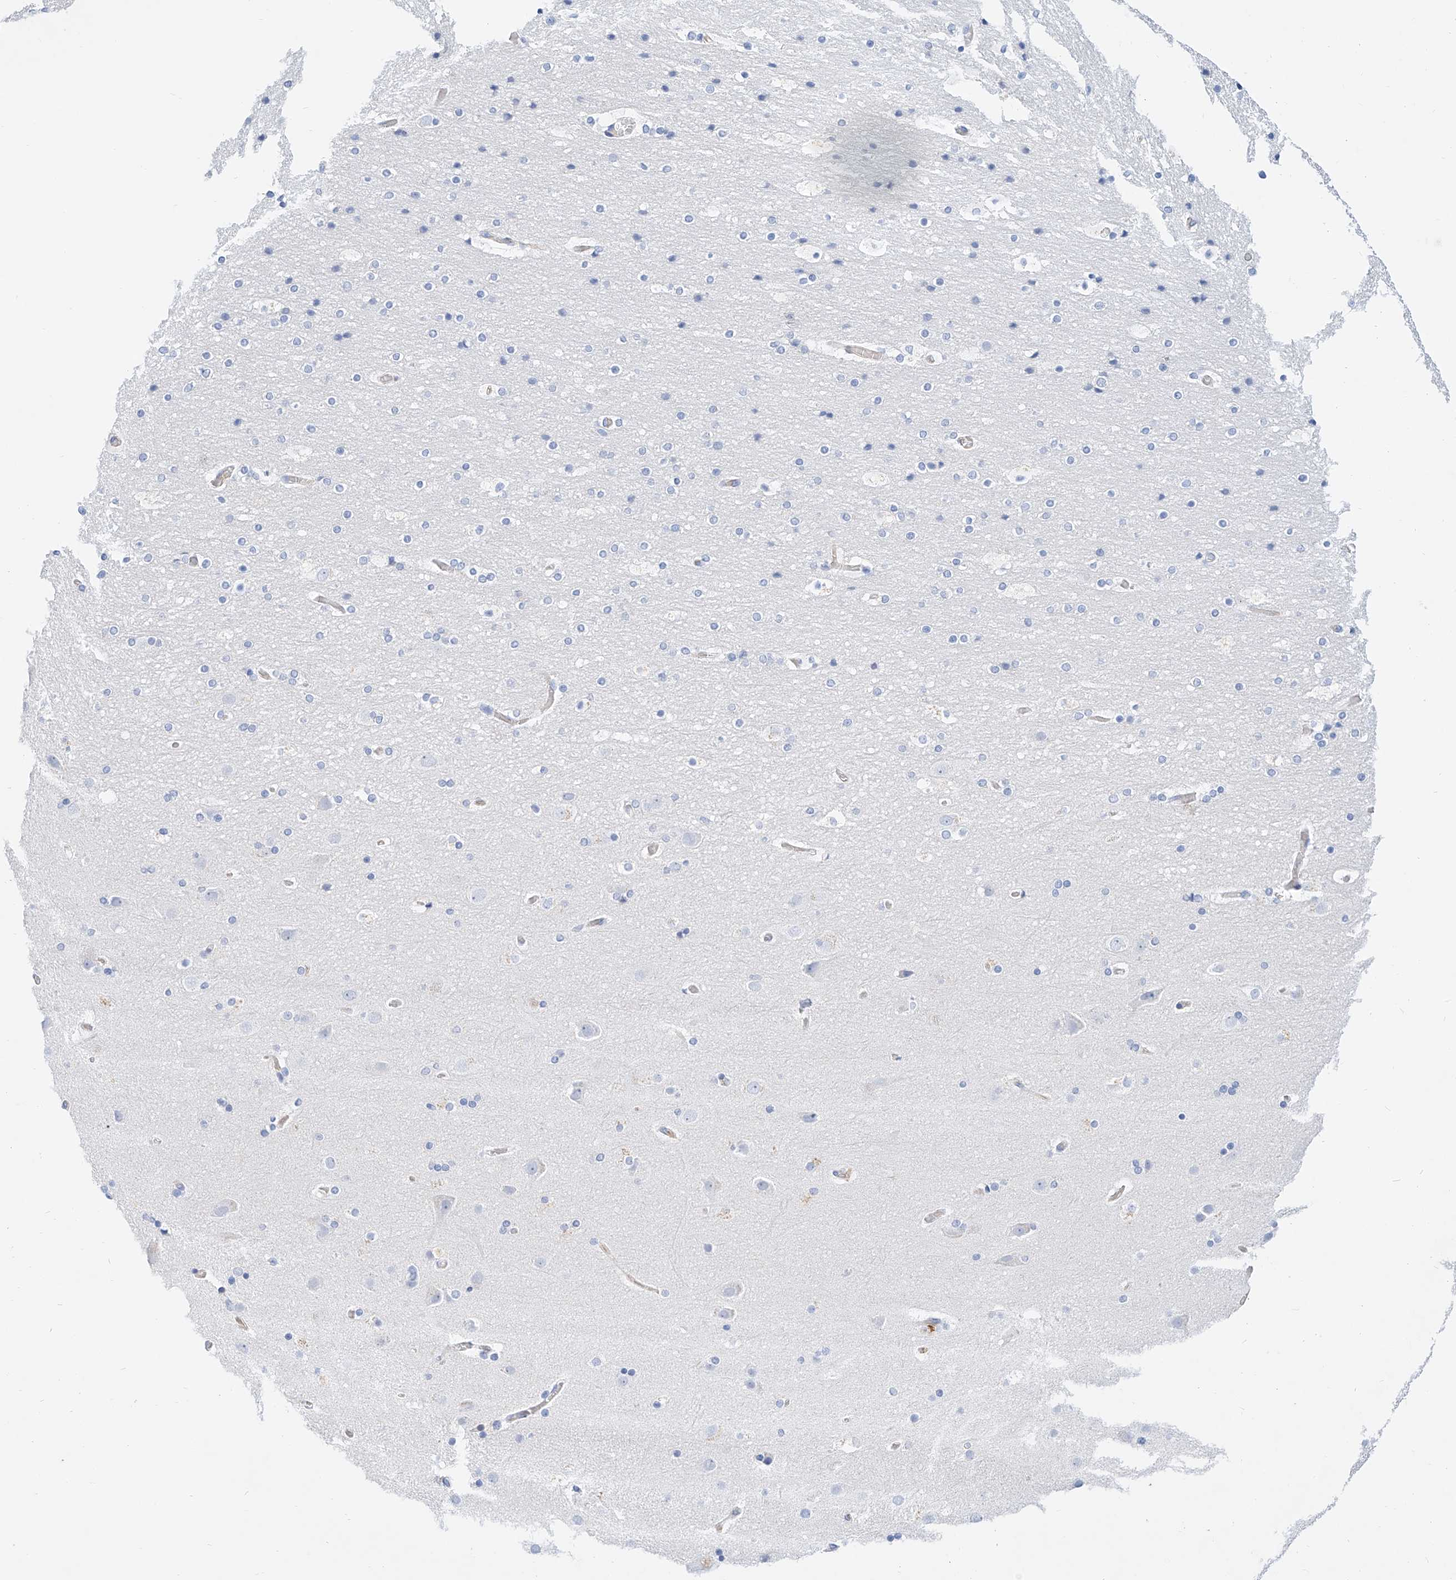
{"staining": {"intensity": "weak", "quantity": "<25%", "location": "cytoplasmic/membranous"}, "tissue": "cerebral cortex", "cell_type": "Endothelial cells", "image_type": "normal", "snomed": [{"axis": "morphology", "description": "Normal tissue, NOS"}, {"axis": "topography", "description": "Cerebral cortex"}], "caption": "Immunohistochemistry of benign human cerebral cortex demonstrates no staining in endothelial cells. (DAB (3,3'-diaminobenzidine) immunohistochemistry (IHC) with hematoxylin counter stain).", "gene": "SBSPON", "patient": {"sex": "male", "age": 57}}